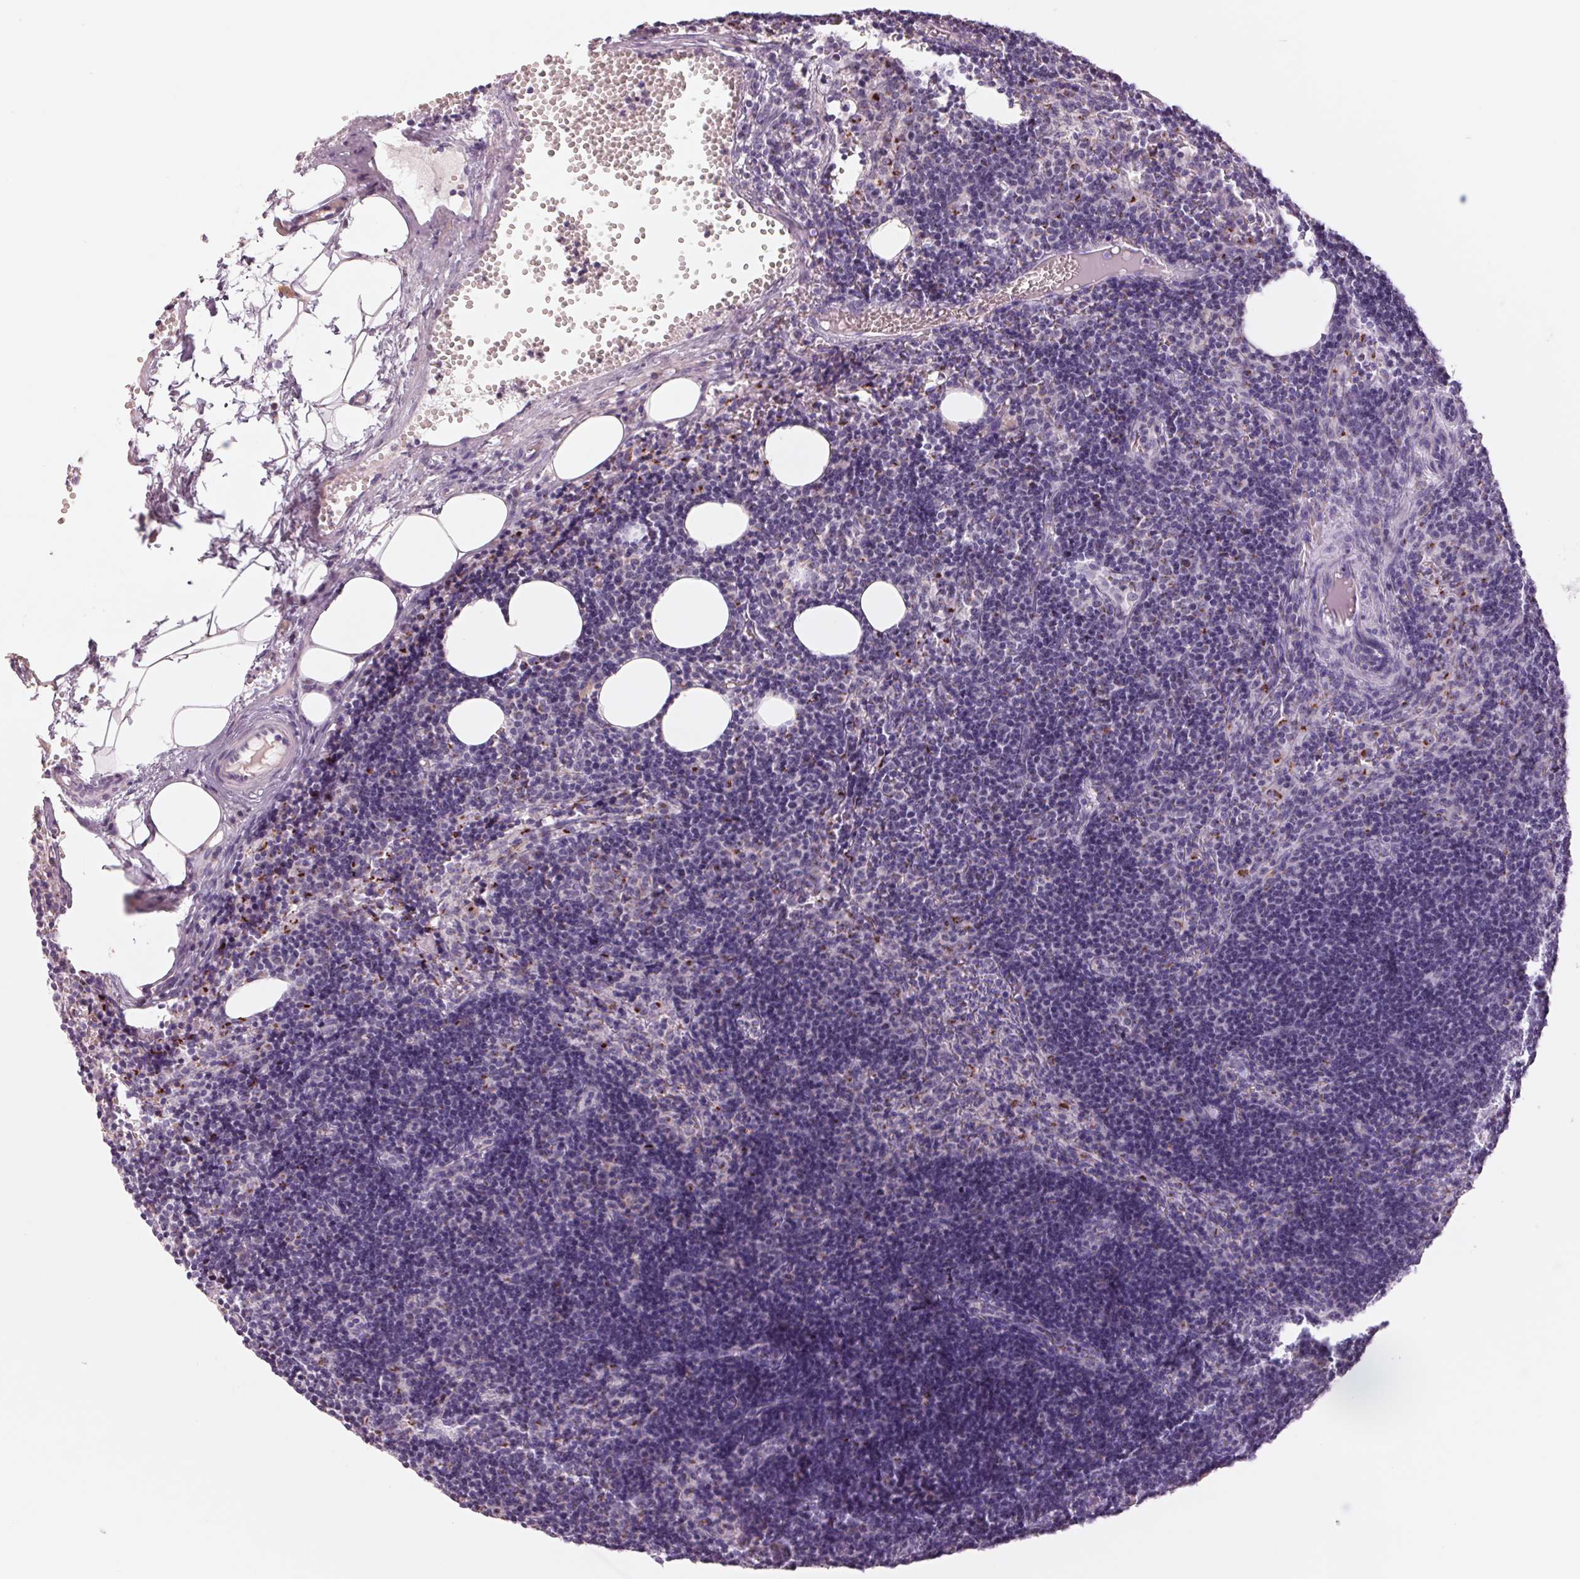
{"staining": {"intensity": "strong", "quantity": "<25%", "location": "cytoplasmic/membranous"}, "tissue": "lymph node", "cell_type": "Germinal center cells", "image_type": "normal", "snomed": [{"axis": "morphology", "description": "Normal tissue, NOS"}, {"axis": "topography", "description": "Lymph node"}], "caption": "Lymph node was stained to show a protein in brown. There is medium levels of strong cytoplasmic/membranous staining in approximately <25% of germinal center cells. Ihc stains the protein in brown and the nuclei are stained blue.", "gene": "GALNT7", "patient": {"sex": "female", "age": 41}}